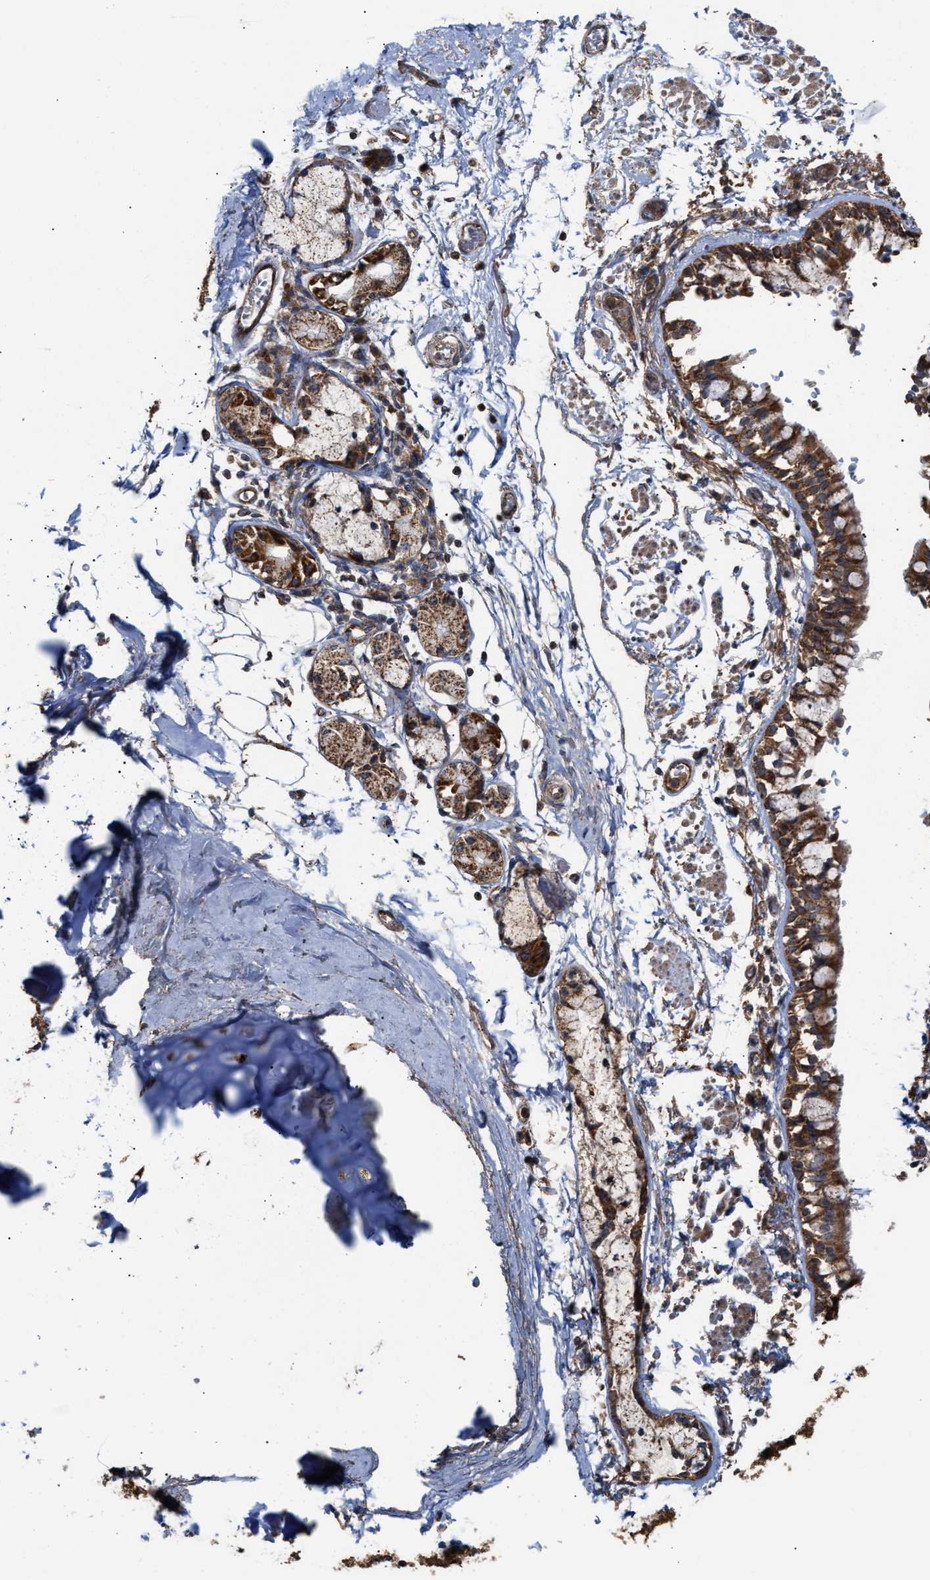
{"staining": {"intensity": "moderate", "quantity": ">75%", "location": "cytoplasmic/membranous"}, "tissue": "adipose tissue", "cell_type": "Adipocytes", "image_type": "normal", "snomed": [{"axis": "morphology", "description": "Normal tissue, NOS"}, {"axis": "topography", "description": "Cartilage tissue"}, {"axis": "topography", "description": "Lung"}], "caption": "DAB immunohistochemical staining of benign adipose tissue demonstrates moderate cytoplasmic/membranous protein positivity in approximately >75% of adipocytes. The protein of interest is shown in brown color, while the nuclei are stained blue.", "gene": "EXOSC2", "patient": {"sex": "female", "age": 77}}